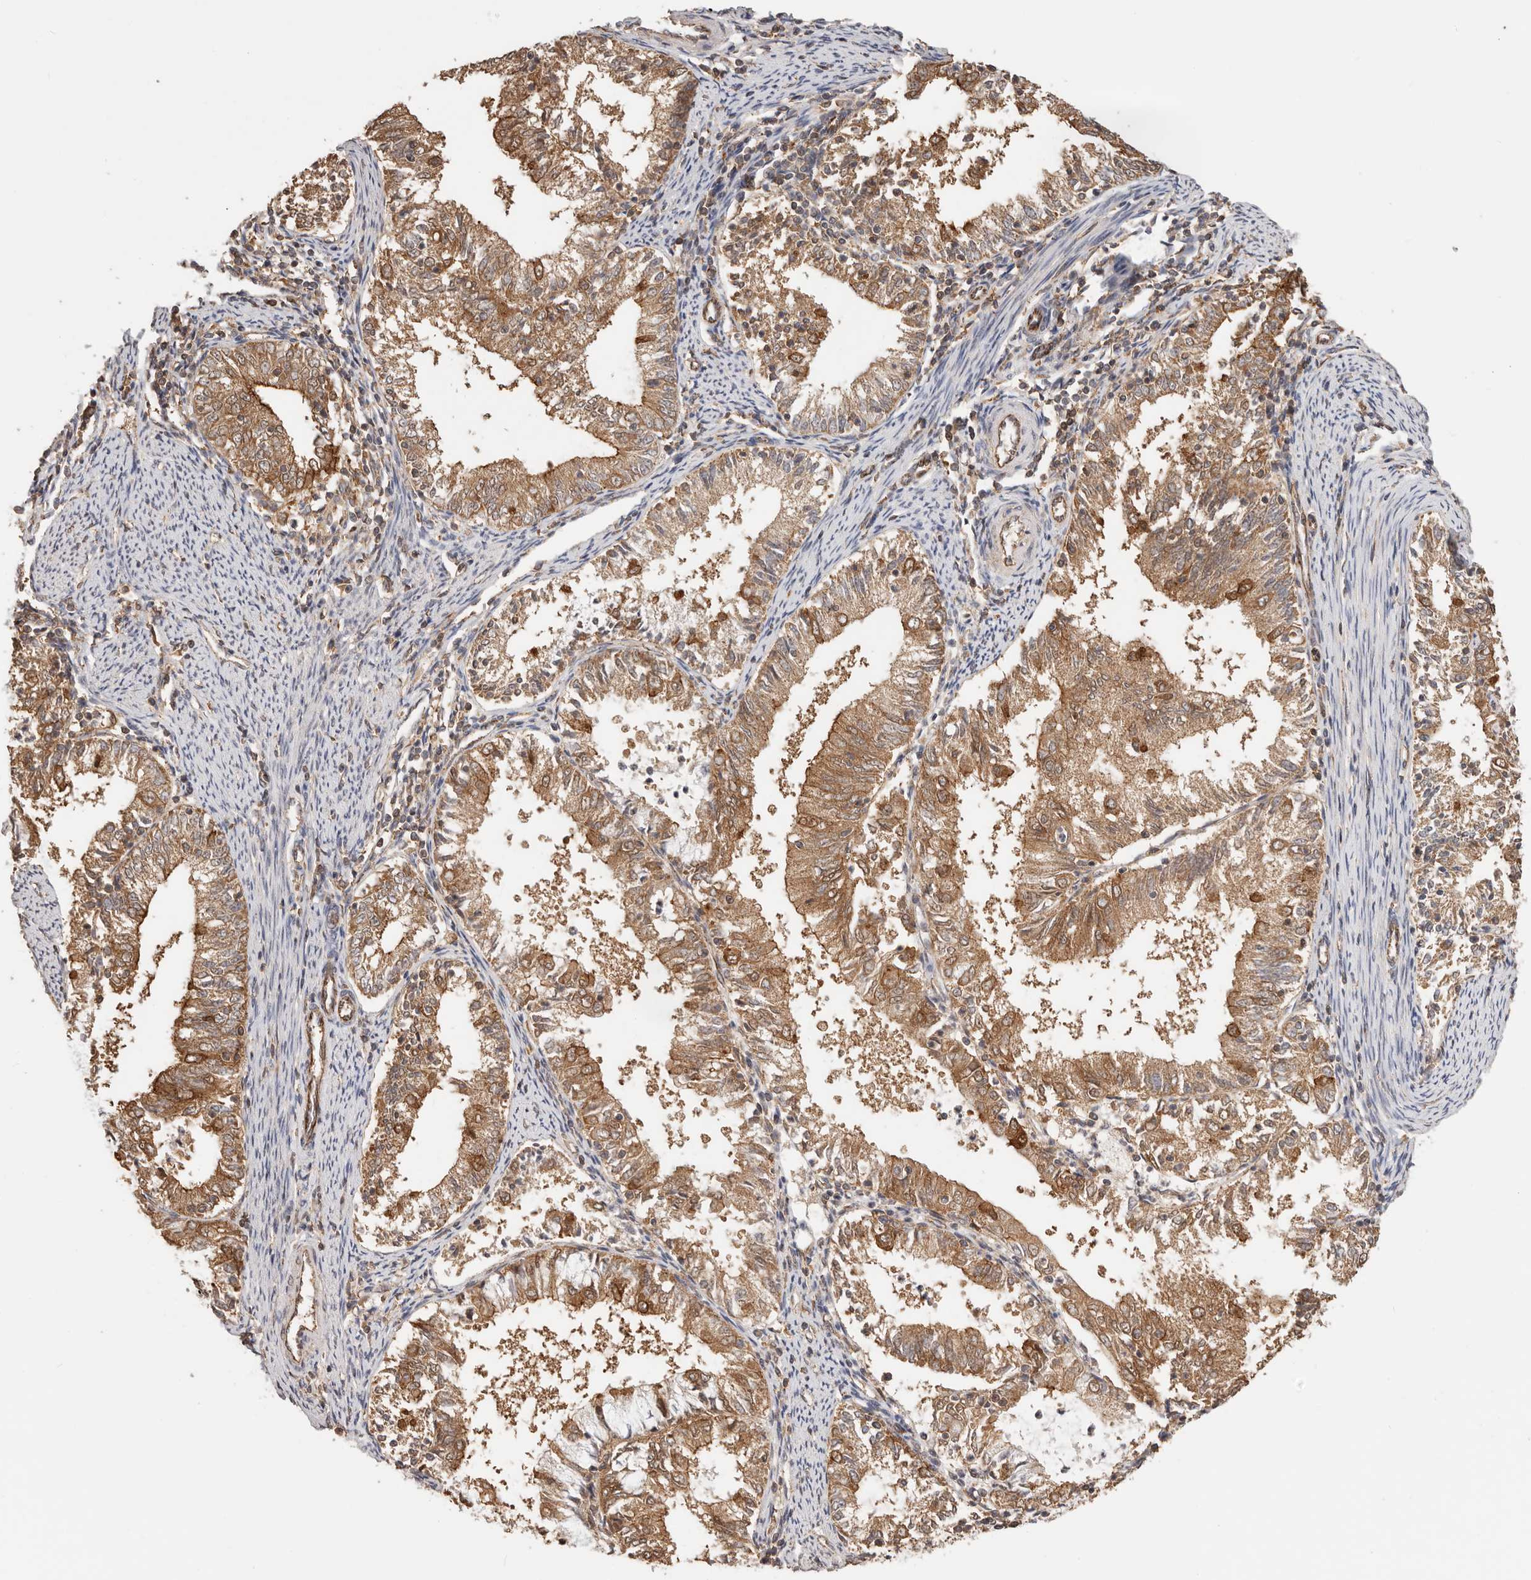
{"staining": {"intensity": "moderate", "quantity": ">75%", "location": "cytoplasmic/membranous"}, "tissue": "endometrial cancer", "cell_type": "Tumor cells", "image_type": "cancer", "snomed": [{"axis": "morphology", "description": "Adenocarcinoma, NOS"}, {"axis": "topography", "description": "Endometrium"}], "caption": "This histopathology image demonstrates IHC staining of human adenocarcinoma (endometrial), with medium moderate cytoplasmic/membranous positivity in about >75% of tumor cells.", "gene": "AFDN", "patient": {"sex": "female", "age": 57}}